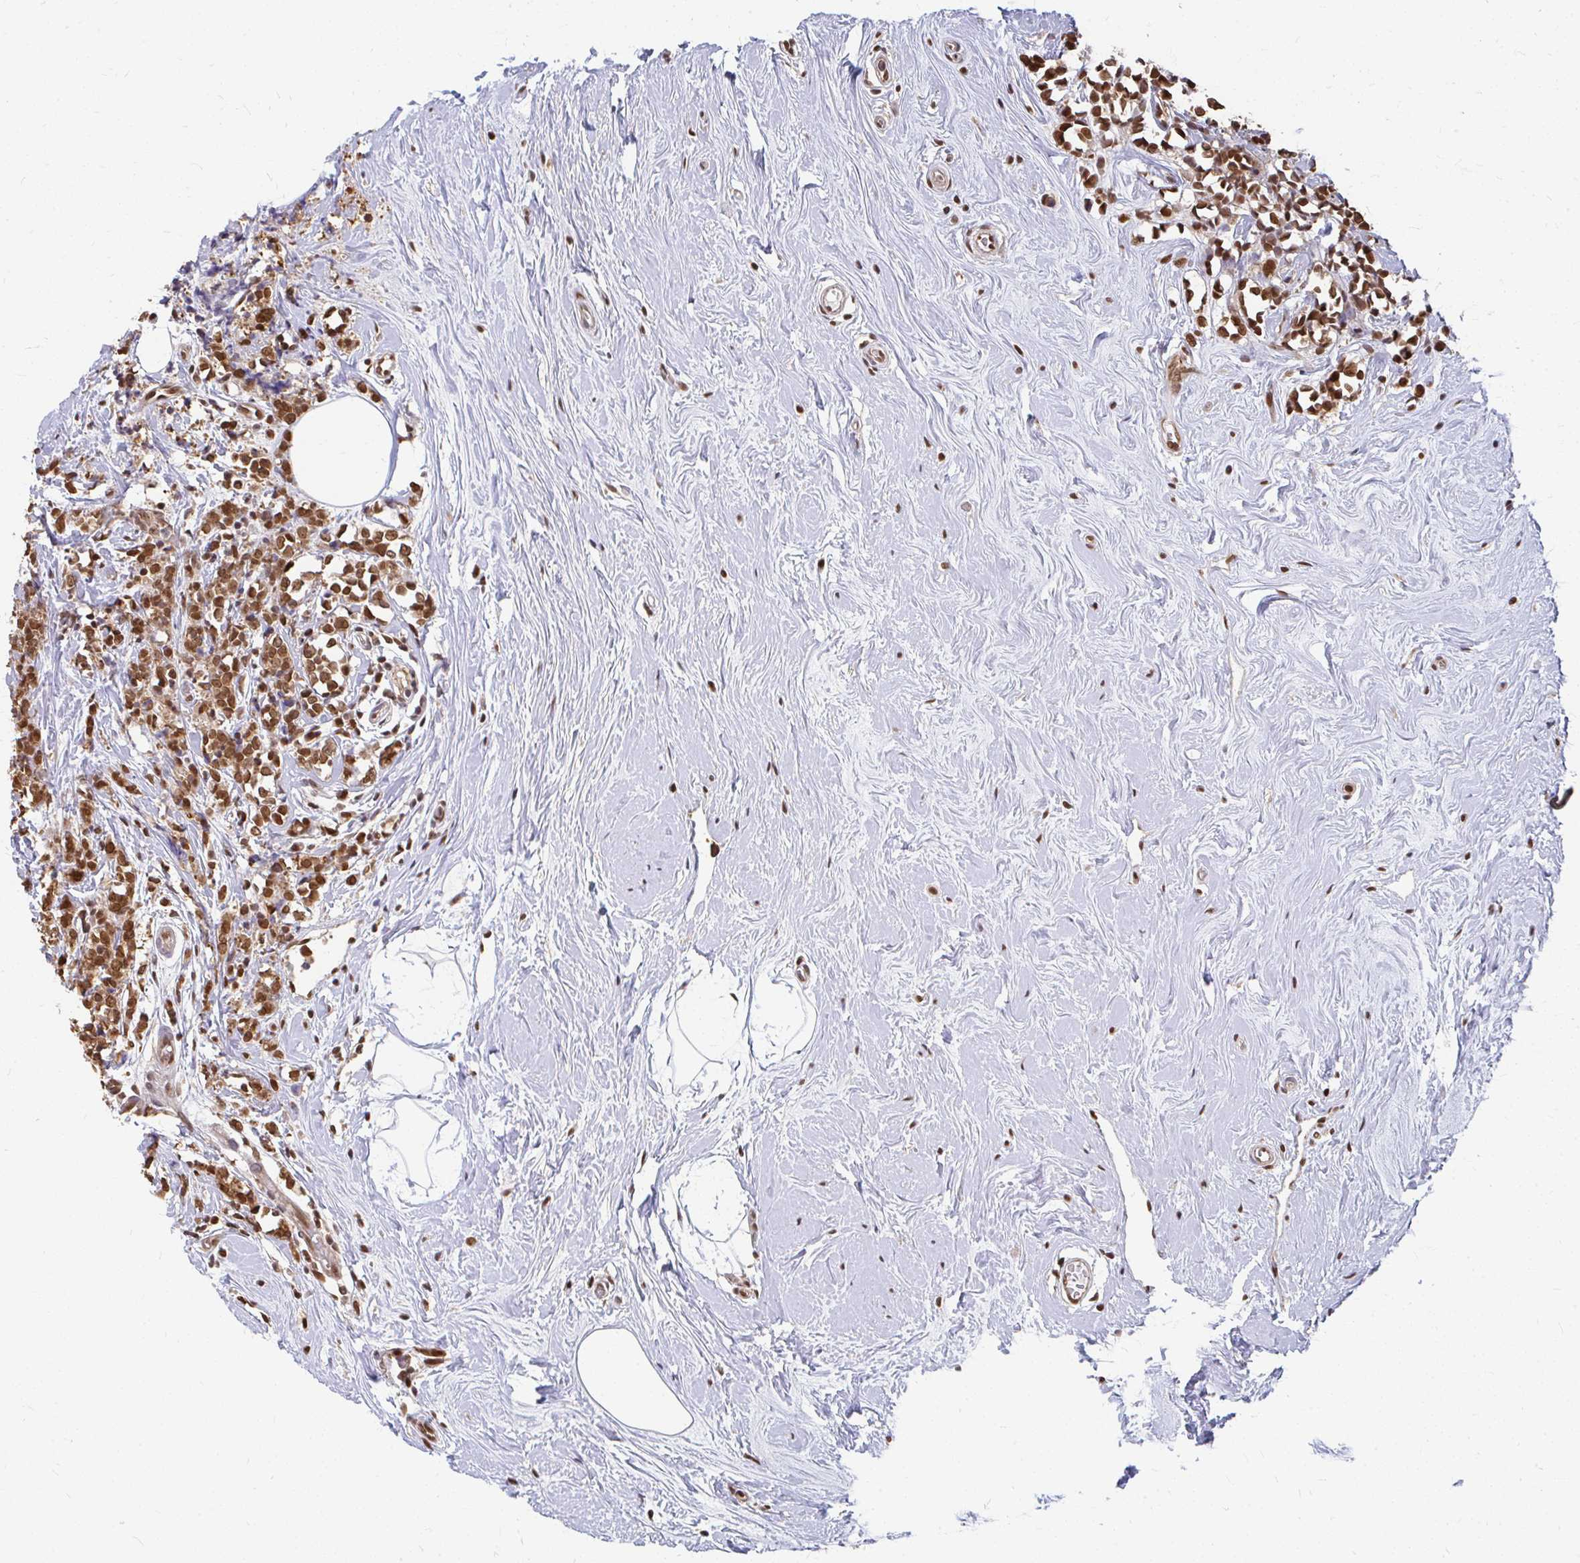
{"staining": {"intensity": "moderate", "quantity": ">75%", "location": "nuclear"}, "tissue": "breast cancer", "cell_type": "Tumor cells", "image_type": "cancer", "snomed": [{"axis": "morphology", "description": "Lobular carcinoma"}, {"axis": "topography", "description": "Breast"}], "caption": "This histopathology image shows breast cancer stained with immunohistochemistry to label a protein in brown. The nuclear of tumor cells show moderate positivity for the protein. Nuclei are counter-stained blue.", "gene": "XPO1", "patient": {"sex": "female", "age": 58}}